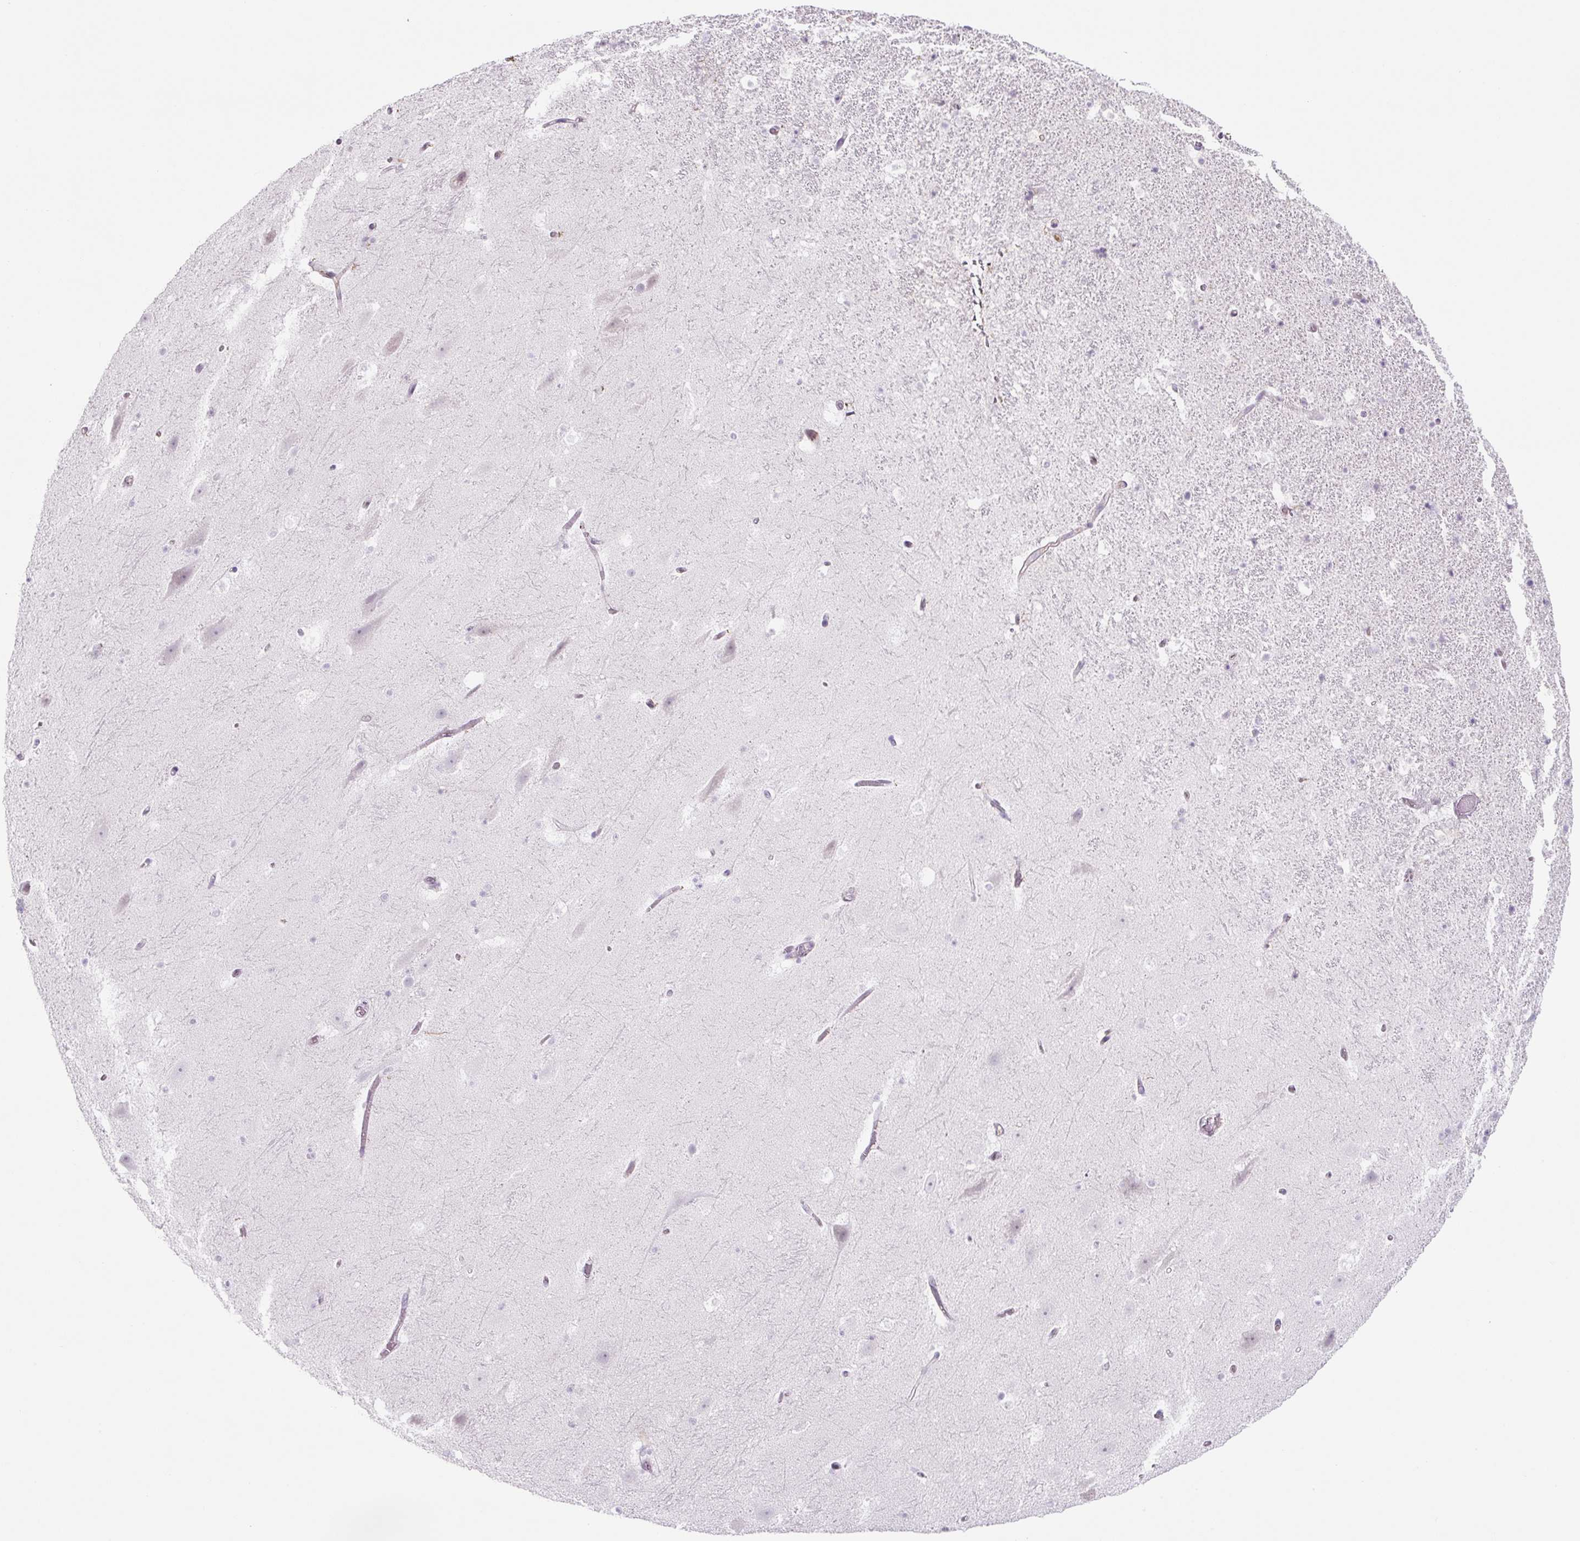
{"staining": {"intensity": "negative", "quantity": "none", "location": "none"}, "tissue": "hippocampus", "cell_type": "Glial cells", "image_type": "normal", "snomed": [{"axis": "morphology", "description": "Normal tissue, NOS"}, {"axis": "topography", "description": "Hippocampus"}], "caption": "Immunohistochemistry (IHC) photomicrograph of benign human hippocampus stained for a protein (brown), which shows no positivity in glial cells.", "gene": "PRM1", "patient": {"sex": "male", "age": 37}}